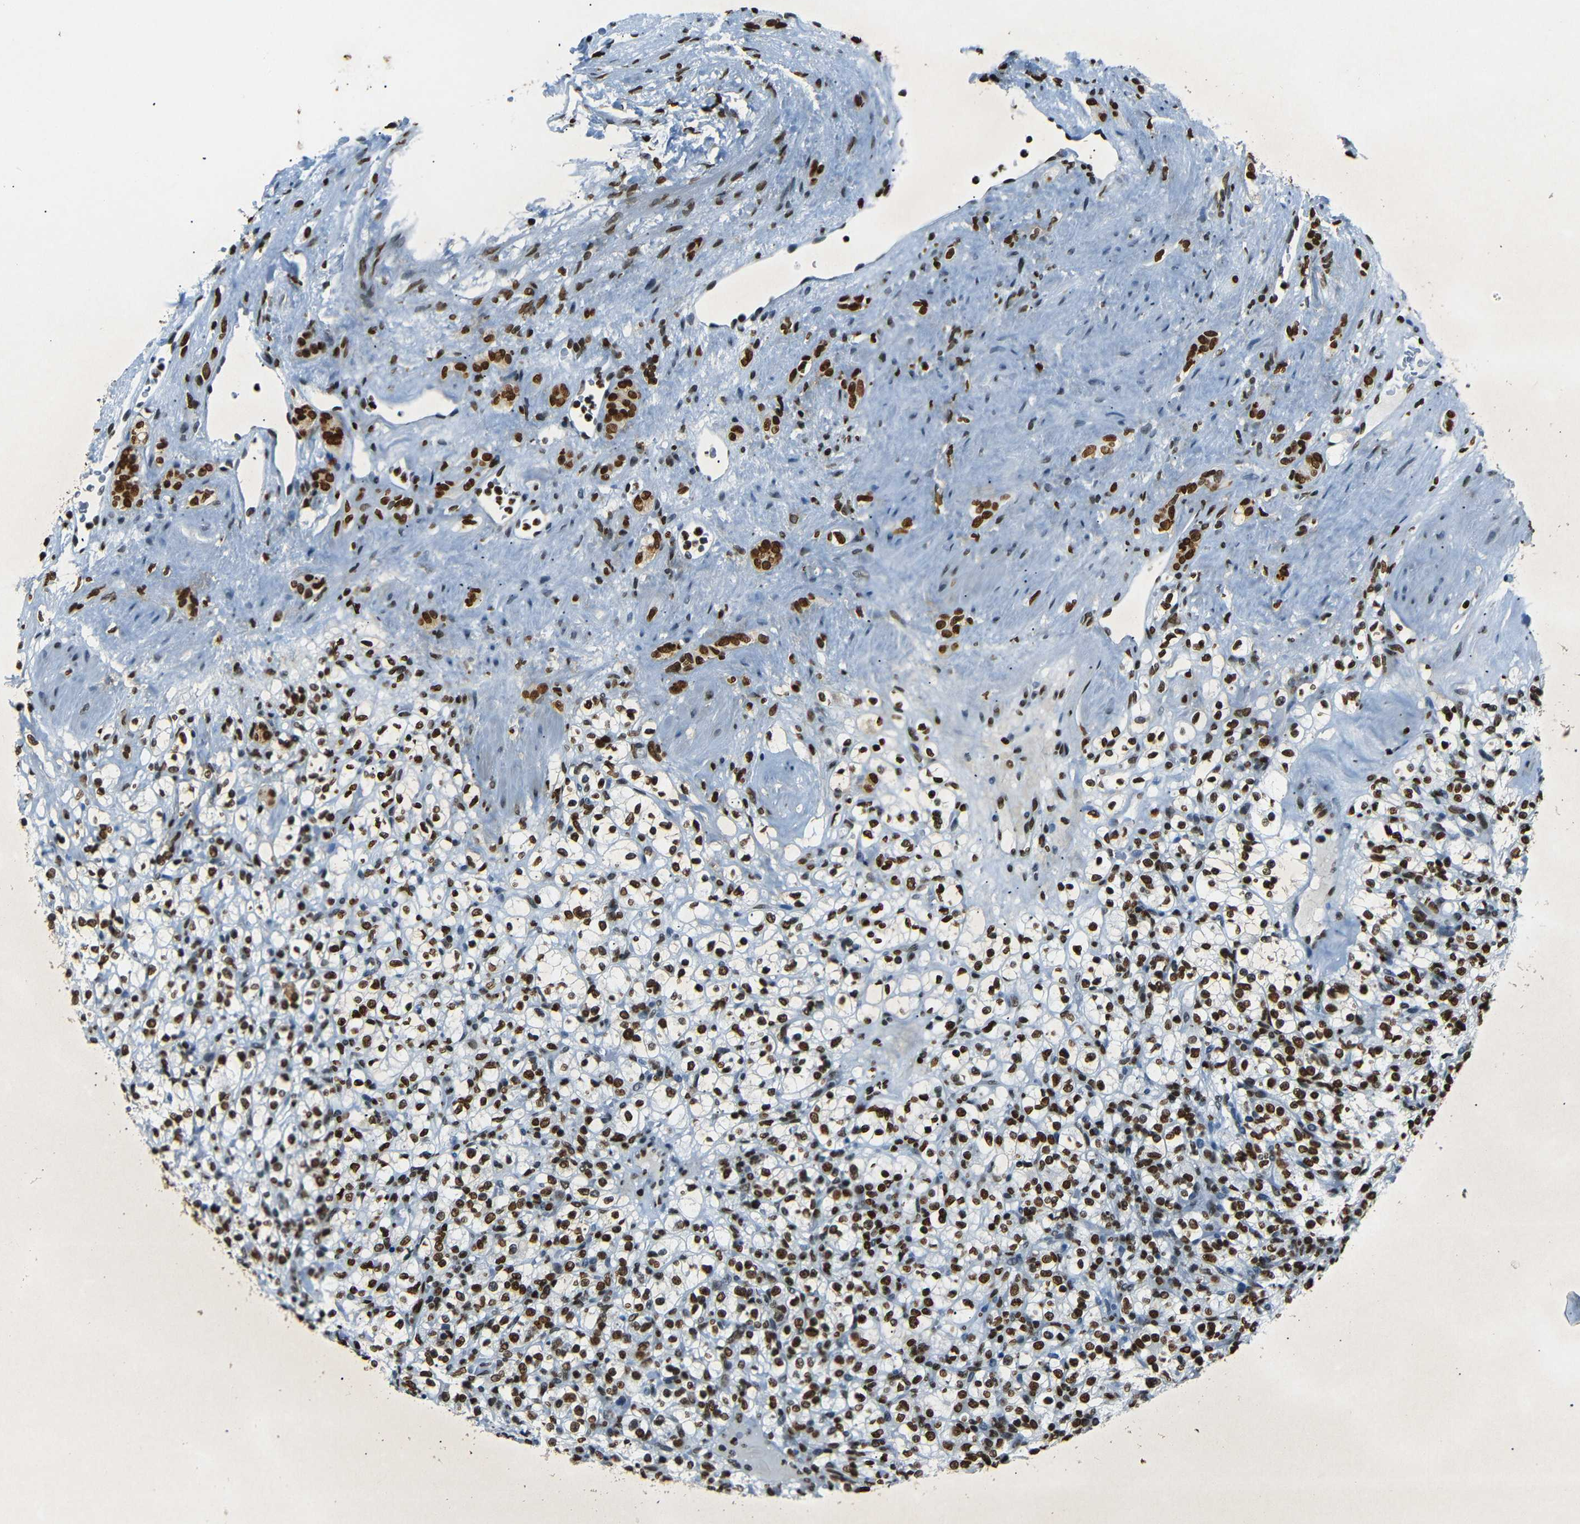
{"staining": {"intensity": "strong", "quantity": ">75%", "location": "nuclear"}, "tissue": "renal cancer", "cell_type": "Tumor cells", "image_type": "cancer", "snomed": [{"axis": "morphology", "description": "Normal tissue, NOS"}, {"axis": "morphology", "description": "Adenocarcinoma, NOS"}, {"axis": "topography", "description": "Kidney"}], "caption": "IHC (DAB) staining of human renal cancer displays strong nuclear protein staining in about >75% of tumor cells.", "gene": "HMGN1", "patient": {"sex": "female", "age": 72}}